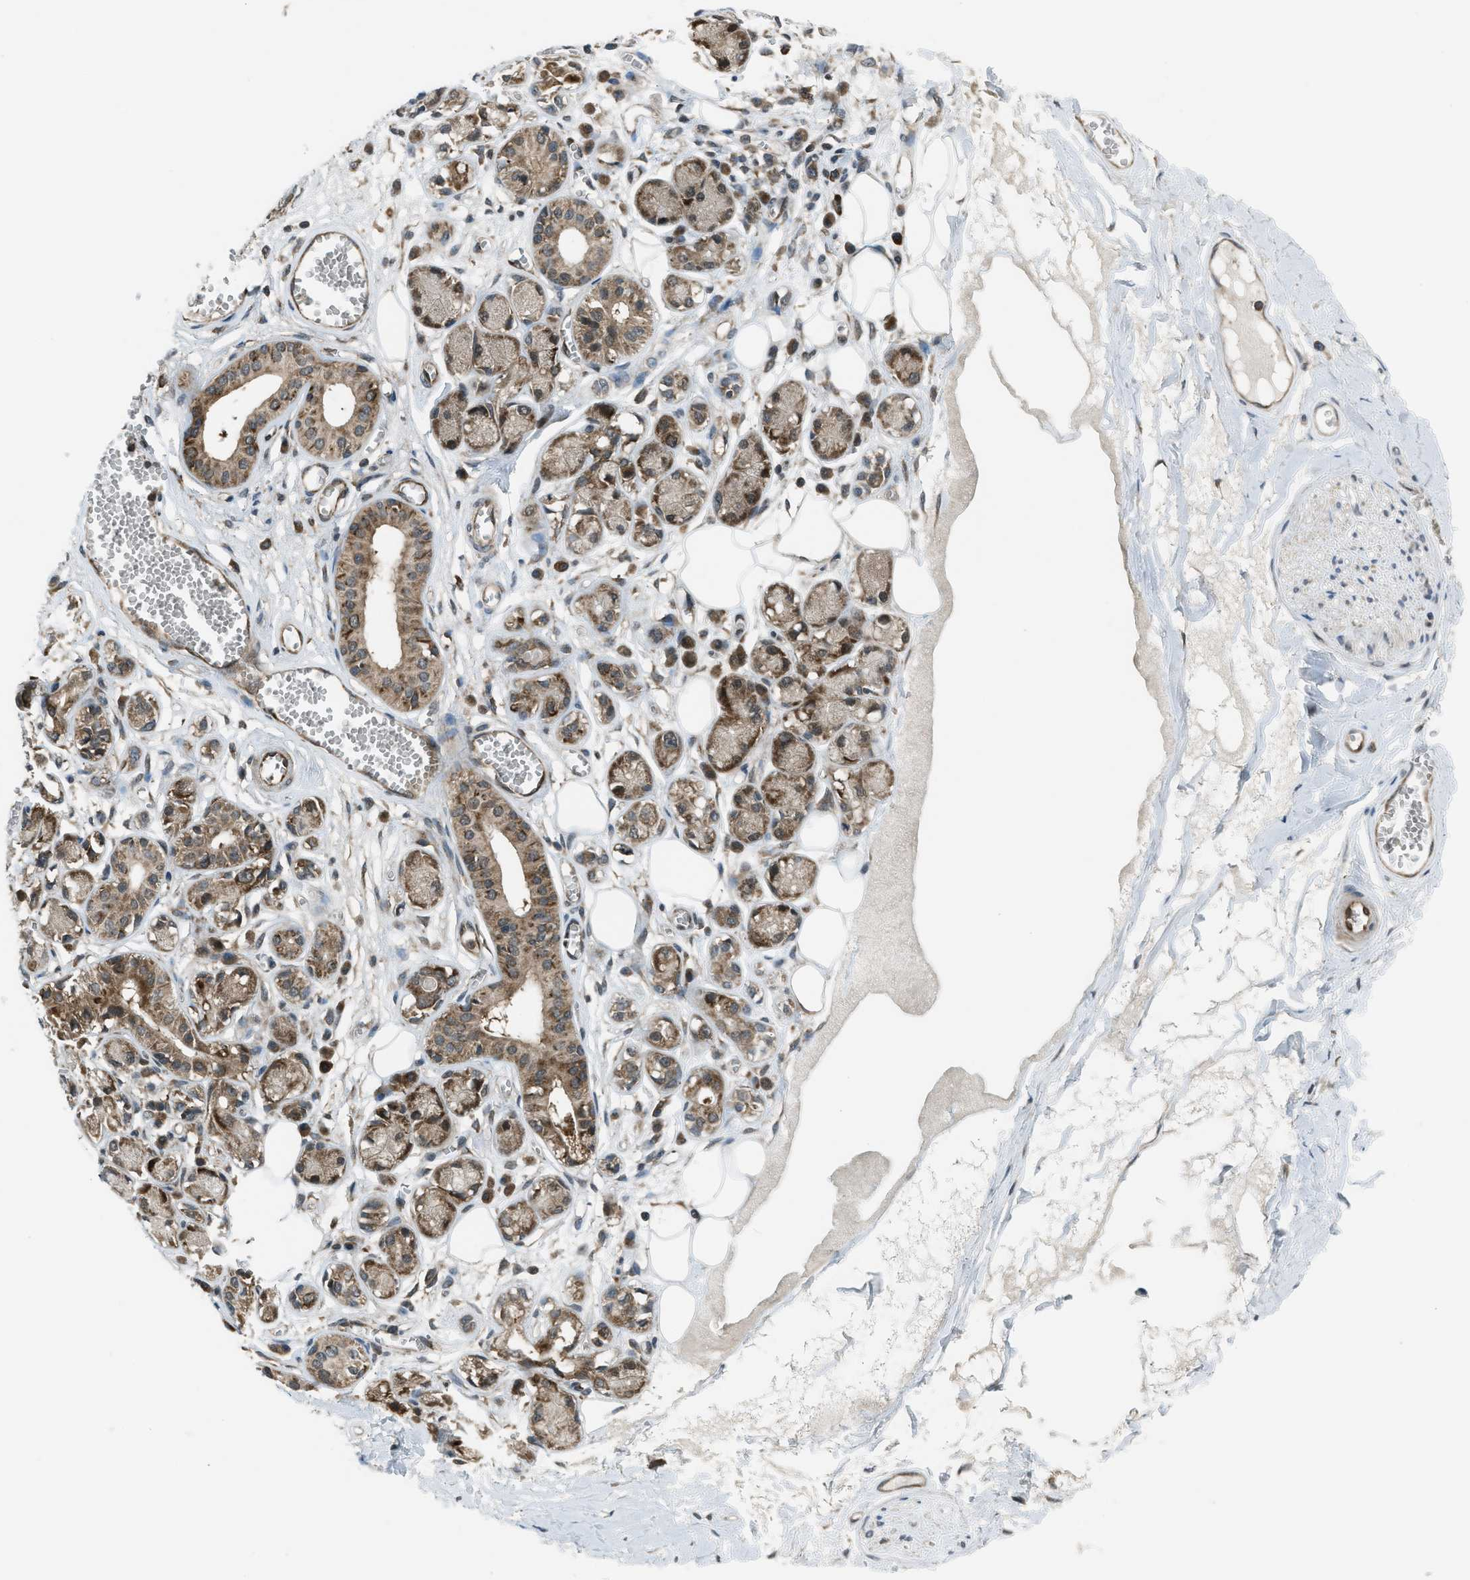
{"staining": {"intensity": "weak", "quantity": ">75%", "location": "cytoplasmic/membranous,nuclear"}, "tissue": "adipose tissue", "cell_type": "Adipocytes", "image_type": "normal", "snomed": [{"axis": "morphology", "description": "Normal tissue, NOS"}, {"axis": "morphology", "description": "Inflammation, NOS"}, {"axis": "topography", "description": "Salivary gland"}, {"axis": "topography", "description": "Peripheral nerve tissue"}], "caption": "Adipocytes demonstrate low levels of weak cytoplasmic/membranous,nuclear positivity in approximately >75% of cells in unremarkable human adipose tissue.", "gene": "ASAP2", "patient": {"sex": "female", "age": 75}}